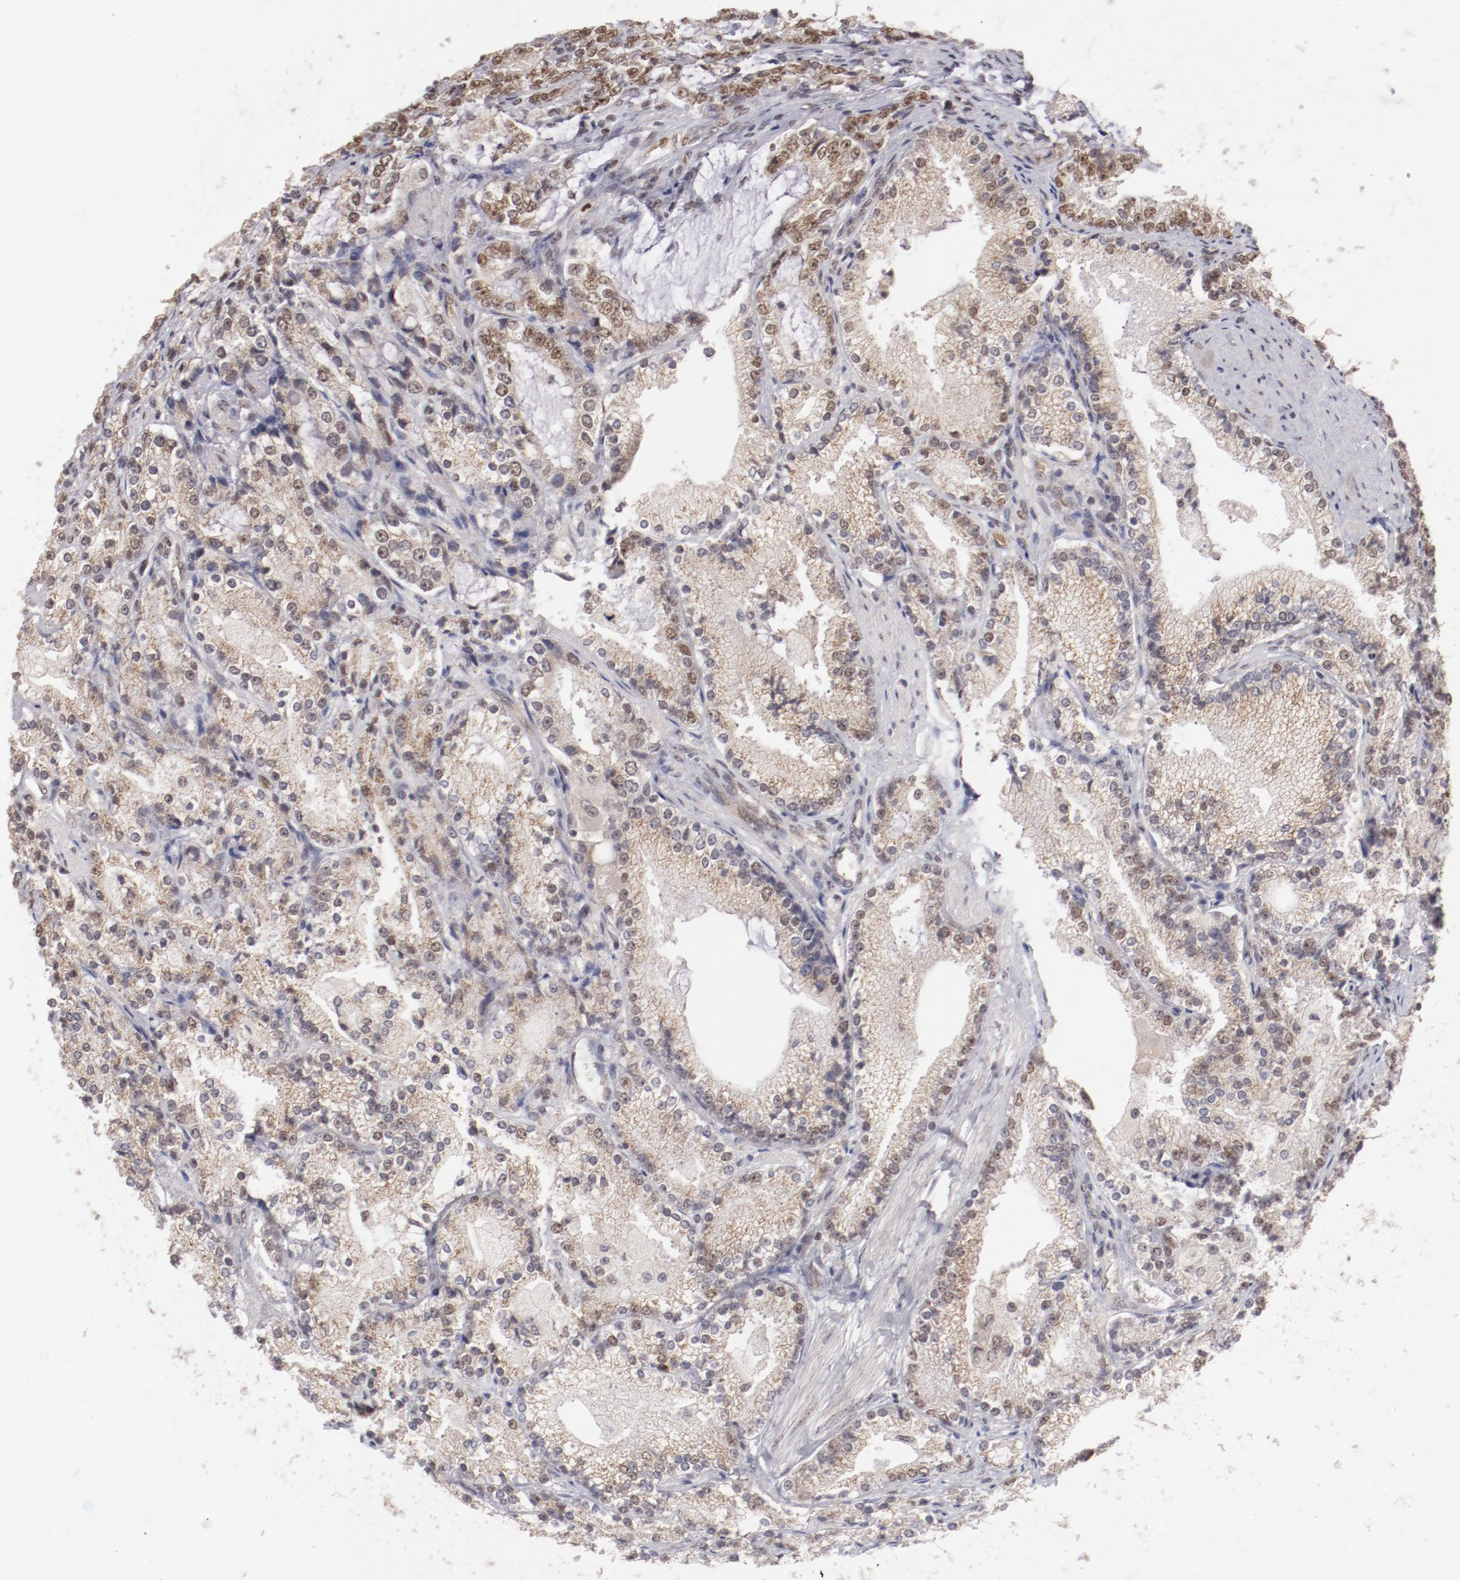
{"staining": {"intensity": "weak", "quantity": "25%-75%", "location": "cytoplasmic/membranous,nuclear"}, "tissue": "prostate cancer", "cell_type": "Tumor cells", "image_type": "cancer", "snomed": [{"axis": "morphology", "description": "Adenocarcinoma, High grade"}, {"axis": "topography", "description": "Prostate"}], "caption": "A brown stain highlights weak cytoplasmic/membranous and nuclear expression of a protein in high-grade adenocarcinoma (prostate) tumor cells. (brown staining indicates protein expression, while blue staining denotes nuclei).", "gene": "NFE2", "patient": {"sex": "male", "age": 63}}